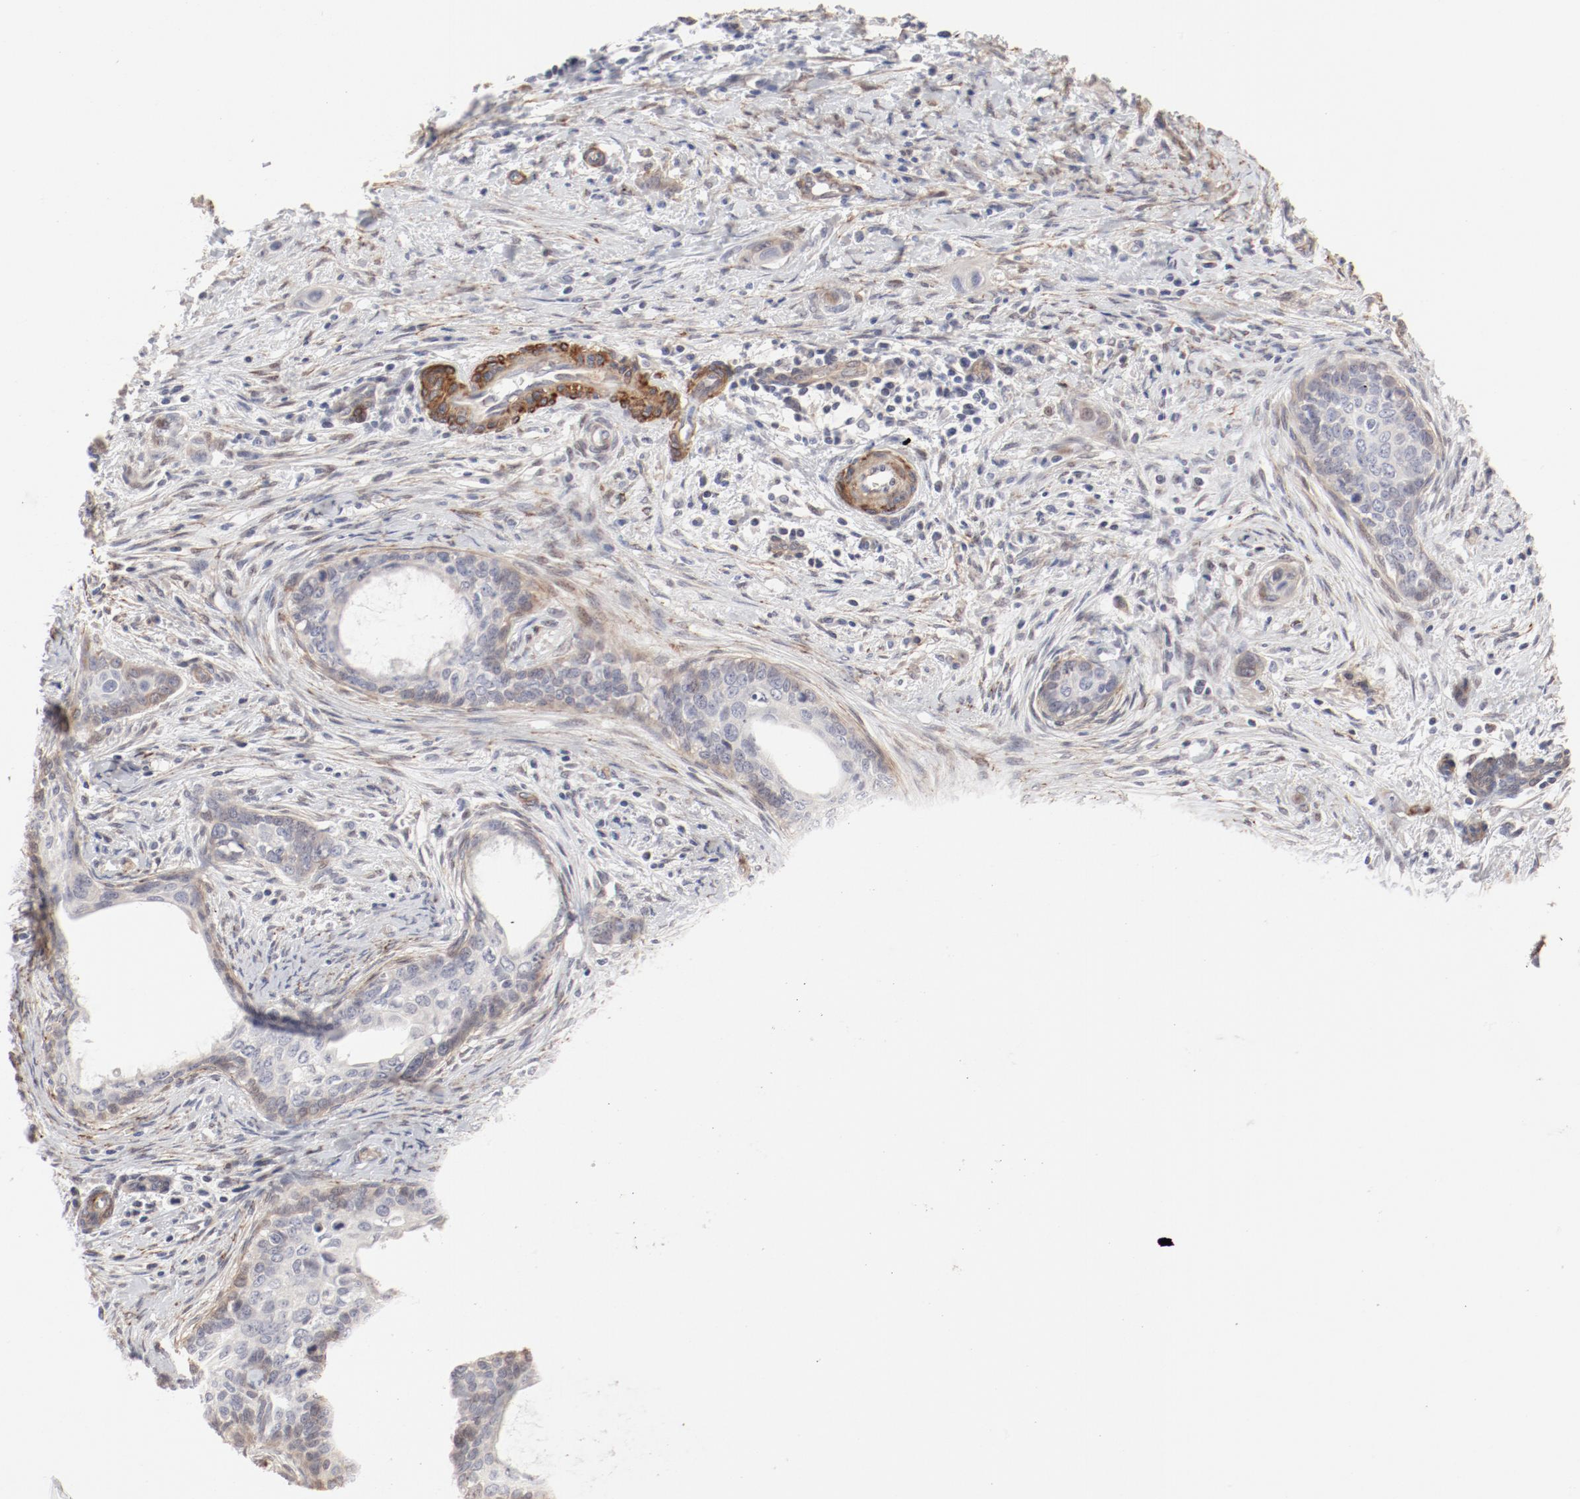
{"staining": {"intensity": "negative", "quantity": "none", "location": "none"}, "tissue": "cervical cancer", "cell_type": "Tumor cells", "image_type": "cancer", "snomed": [{"axis": "morphology", "description": "Squamous cell carcinoma, NOS"}, {"axis": "topography", "description": "Cervix"}], "caption": "High power microscopy photomicrograph of an immunohistochemistry histopathology image of squamous cell carcinoma (cervical), revealing no significant staining in tumor cells.", "gene": "MAGED4", "patient": {"sex": "female", "age": 33}}